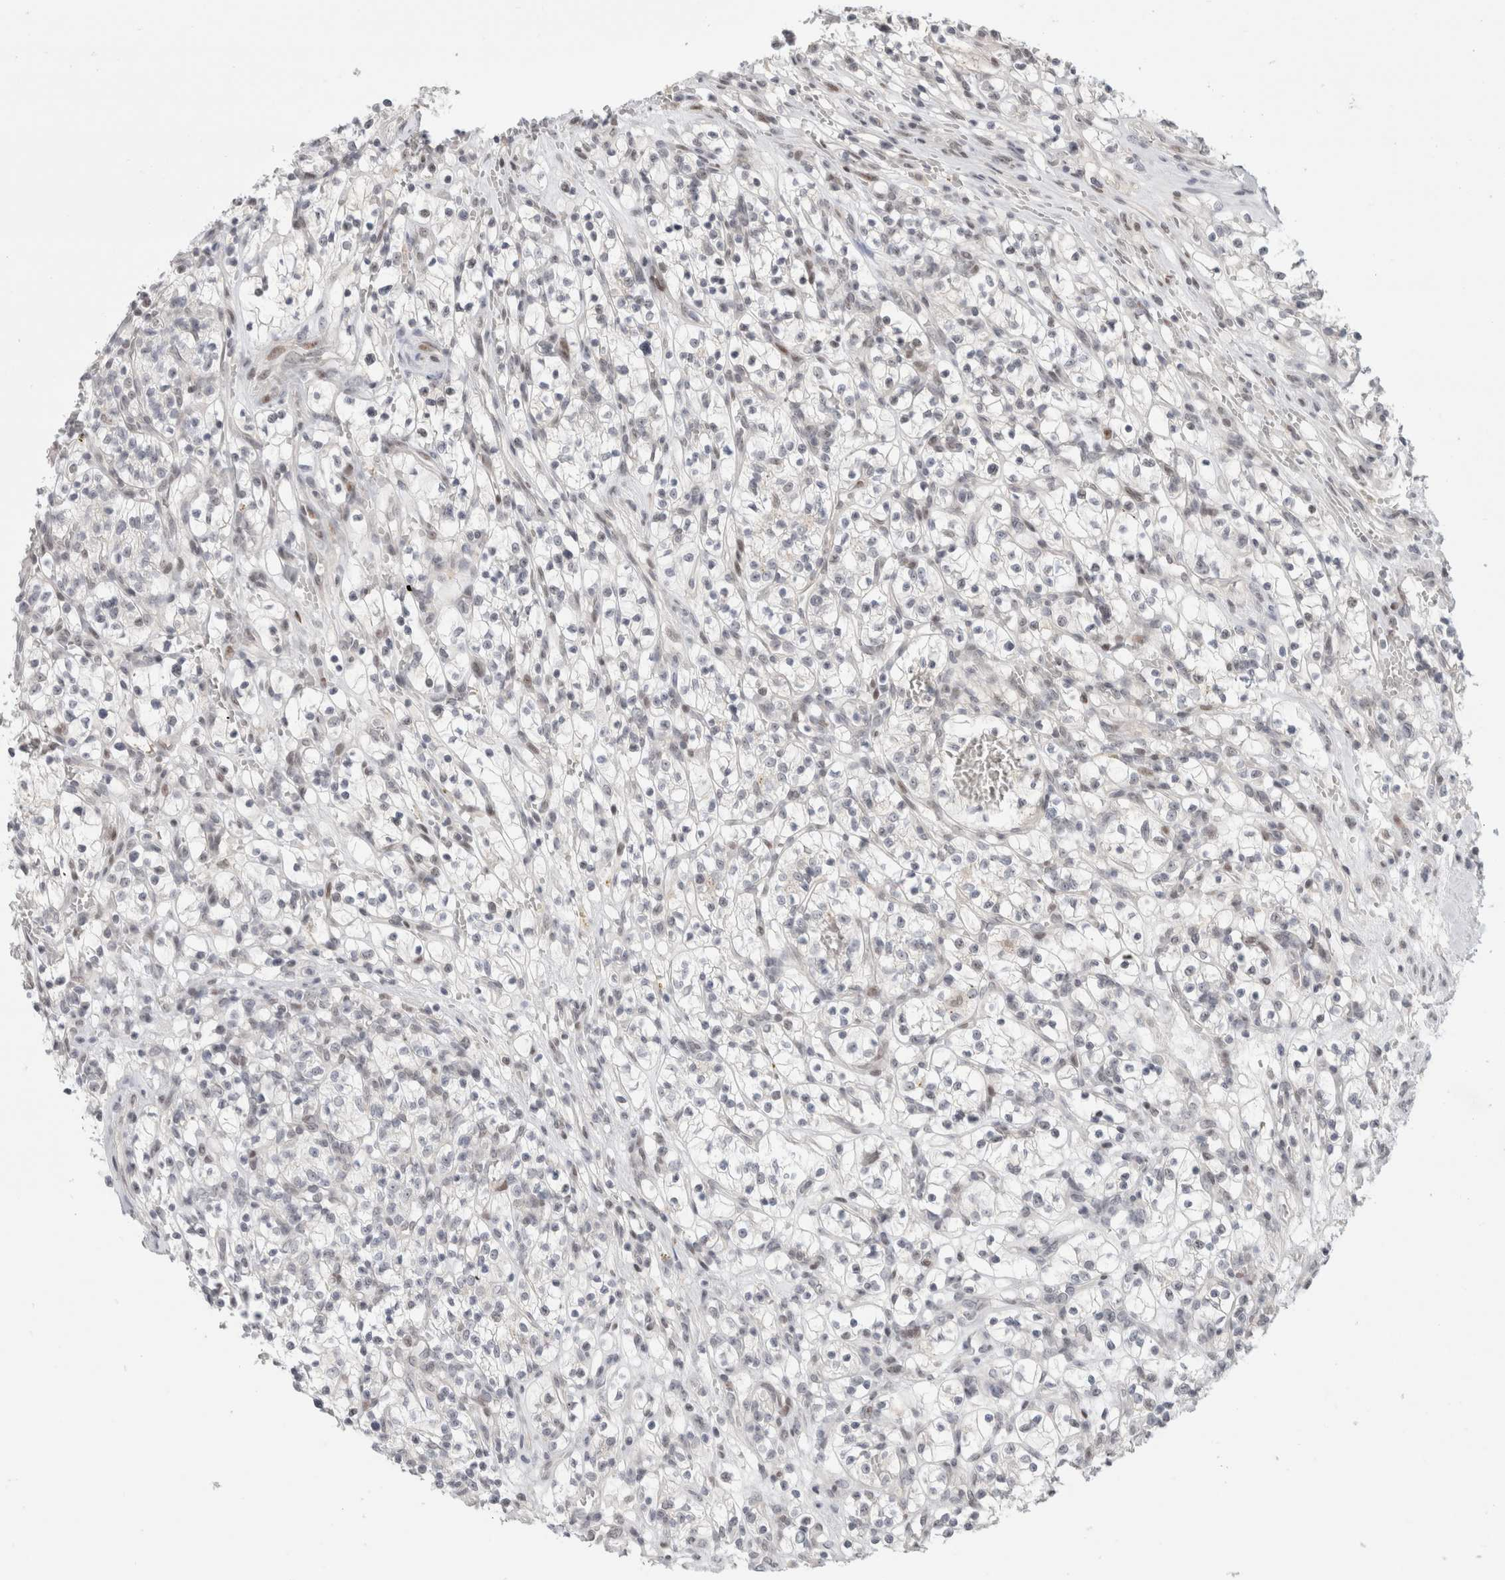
{"staining": {"intensity": "weak", "quantity": "<25%", "location": "nuclear"}, "tissue": "renal cancer", "cell_type": "Tumor cells", "image_type": "cancer", "snomed": [{"axis": "morphology", "description": "Adenocarcinoma, NOS"}, {"axis": "topography", "description": "Kidney"}], "caption": "A histopathology image of renal cancer stained for a protein demonstrates no brown staining in tumor cells.", "gene": "SENP6", "patient": {"sex": "female", "age": 57}}